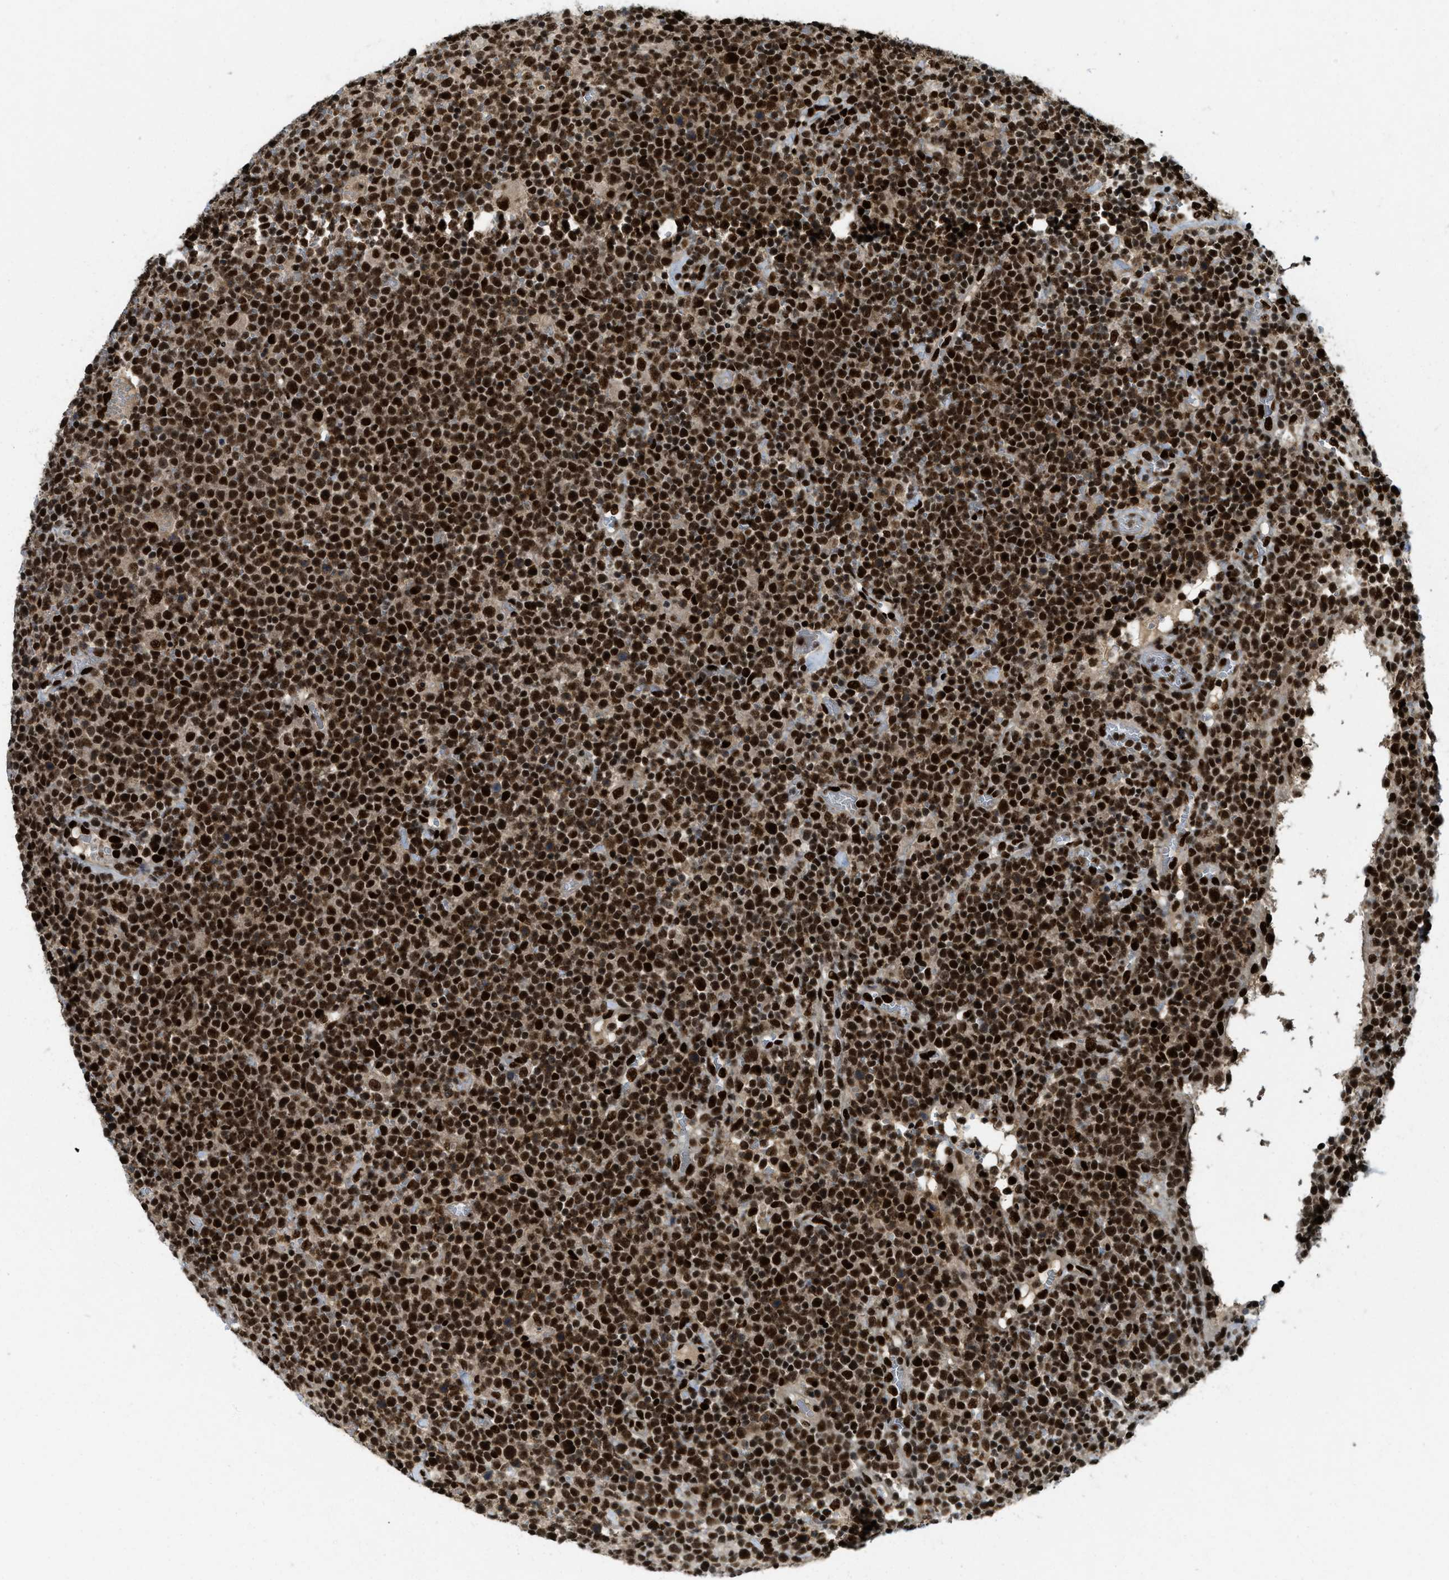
{"staining": {"intensity": "strong", "quantity": ">75%", "location": "nuclear"}, "tissue": "lymphoma", "cell_type": "Tumor cells", "image_type": "cancer", "snomed": [{"axis": "morphology", "description": "Malignant lymphoma, non-Hodgkin's type, High grade"}, {"axis": "topography", "description": "Lymph node"}], "caption": "Brown immunohistochemical staining in lymphoma reveals strong nuclear expression in approximately >75% of tumor cells. Nuclei are stained in blue.", "gene": "RFX5", "patient": {"sex": "male", "age": 61}}